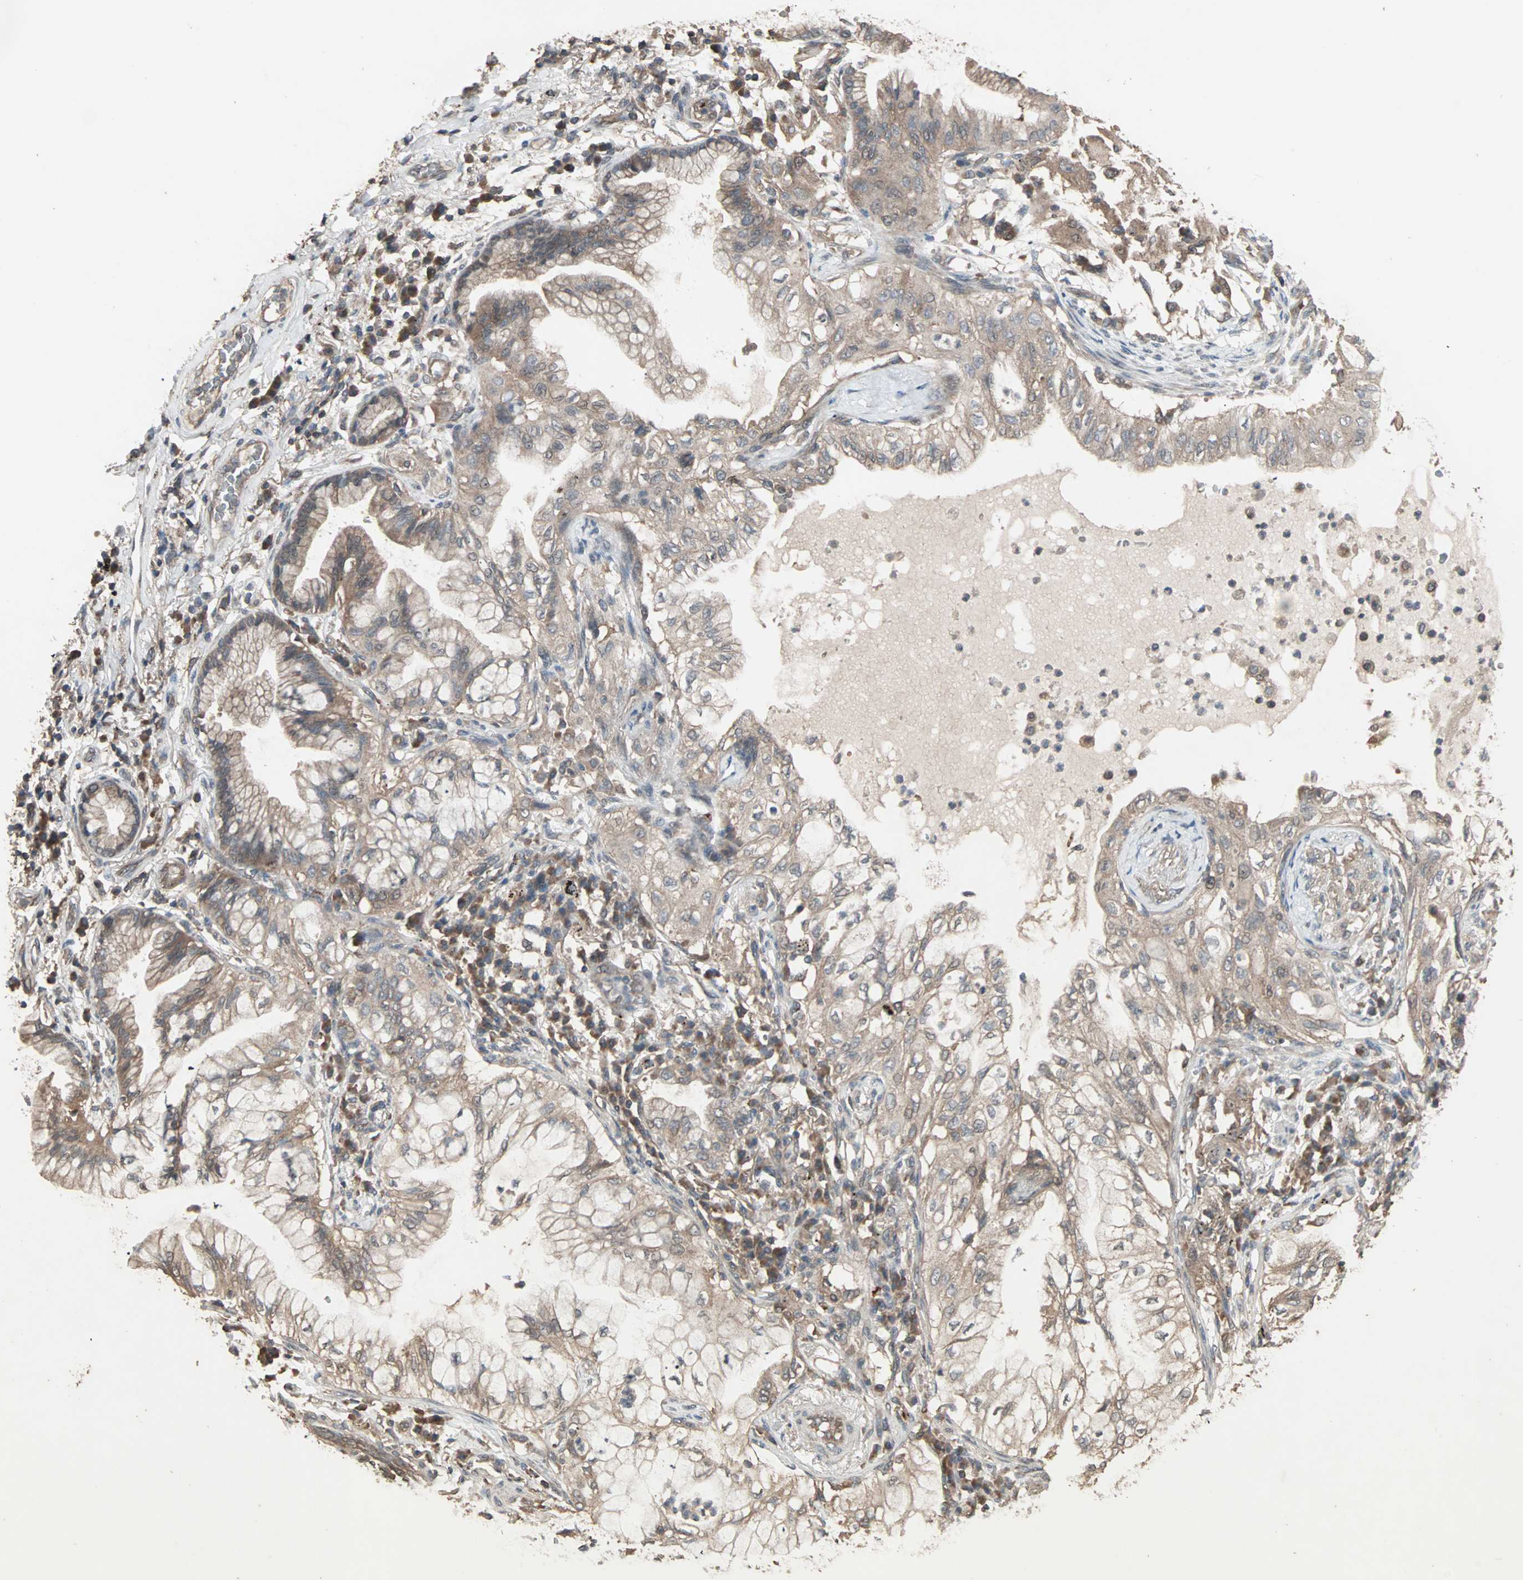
{"staining": {"intensity": "moderate", "quantity": ">75%", "location": "cytoplasmic/membranous"}, "tissue": "lung cancer", "cell_type": "Tumor cells", "image_type": "cancer", "snomed": [{"axis": "morphology", "description": "Adenocarcinoma, NOS"}, {"axis": "topography", "description": "Lung"}], "caption": "High-magnification brightfield microscopy of adenocarcinoma (lung) stained with DAB (brown) and counterstained with hematoxylin (blue). tumor cells exhibit moderate cytoplasmic/membranous staining is present in about>75% of cells. The protein of interest is shown in brown color, while the nuclei are stained blue.", "gene": "UBAC1", "patient": {"sex": "female", "age": 70}}